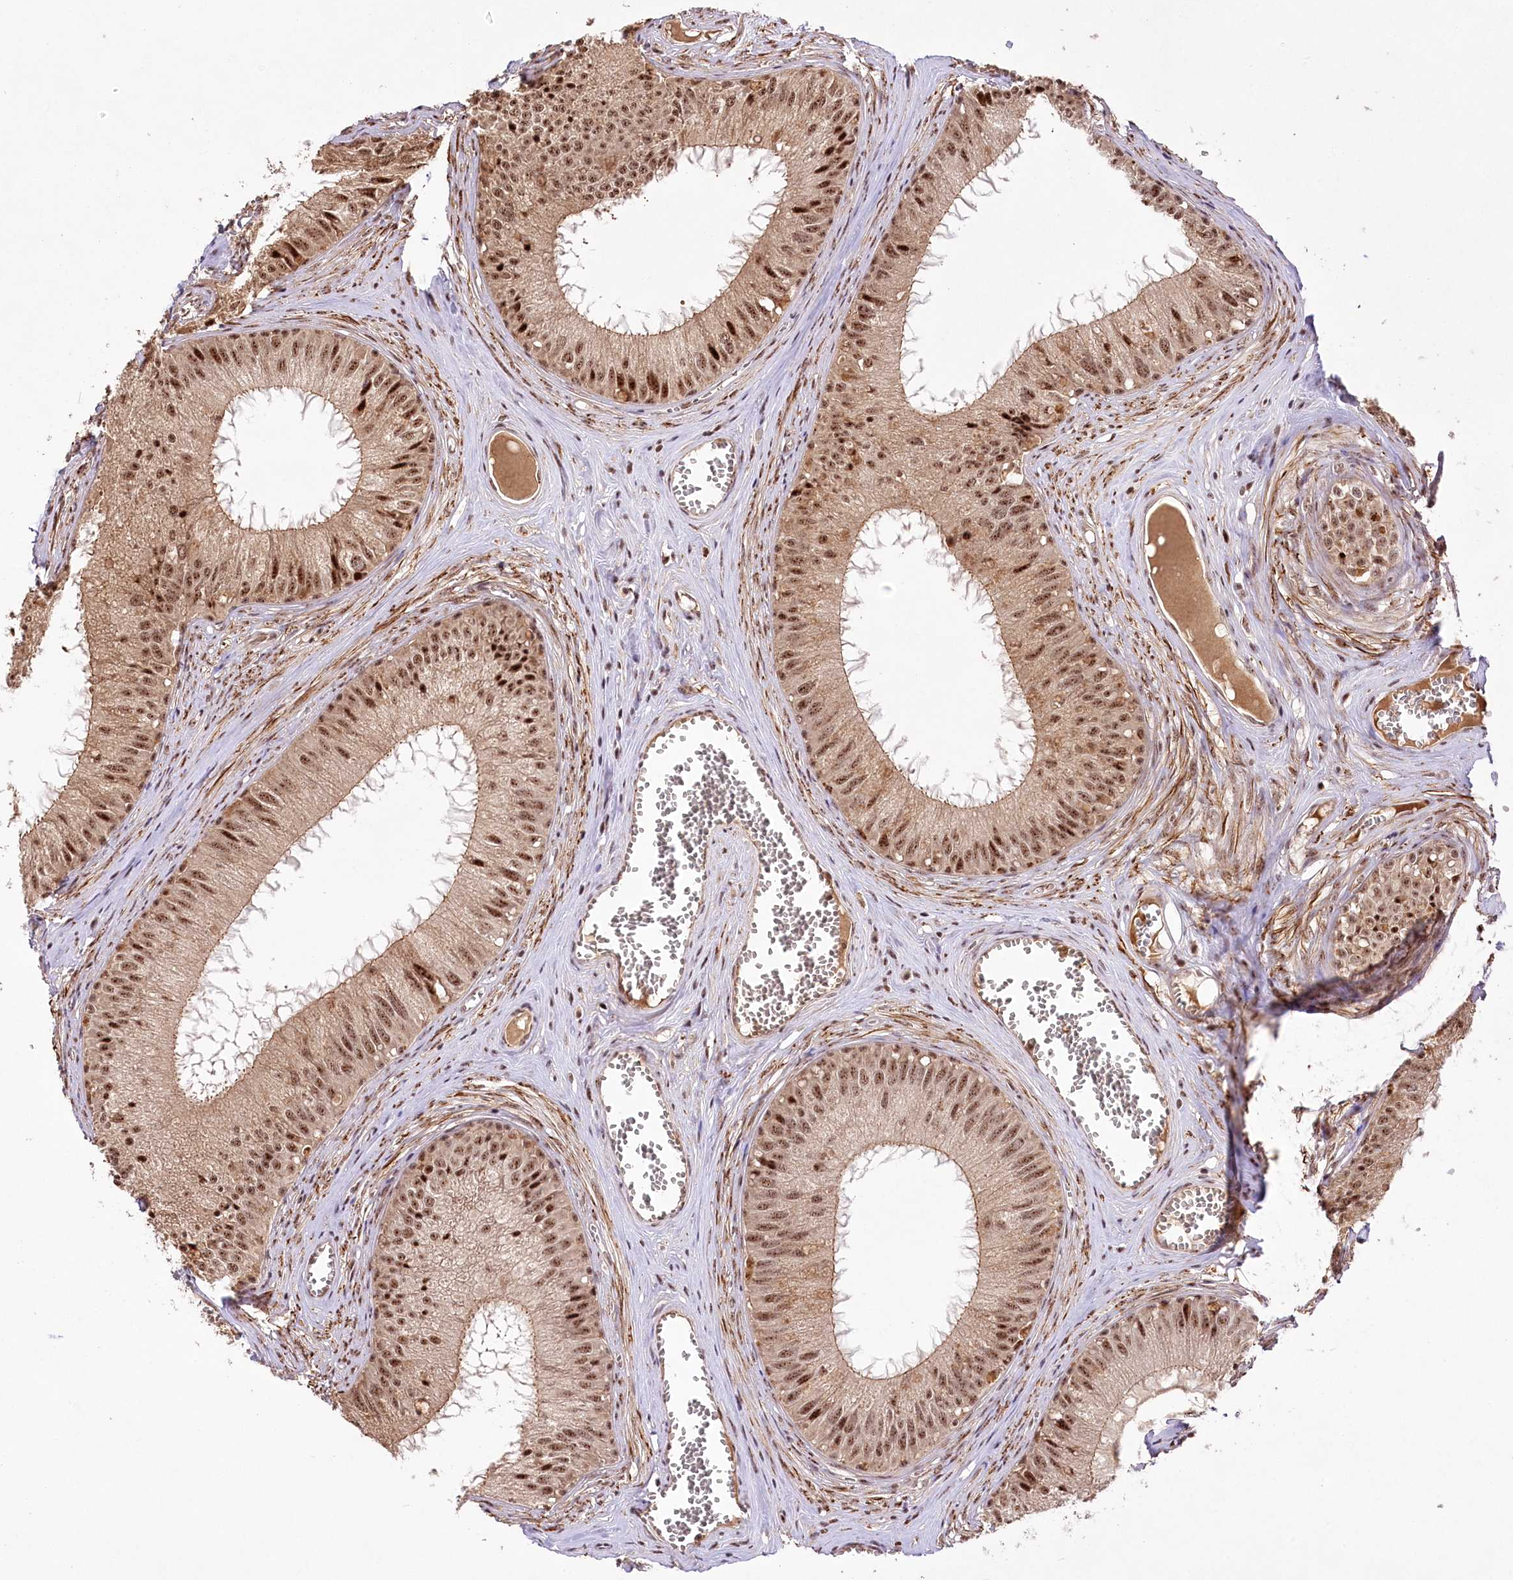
{"staining": {"intensity": "moderate", "quantity": ">75%", "location": "cytoplasmic/membranous,nuclear"}, "tissue": "epididymis", "cell_type": "Glandular cells", "image_type": "normal", "snomed": [{"axis": "morphology", "description": "Normal tissue, NOS"}, {"axis": "topography", "description": "Epididymis"}], "caption": "A photomicrograph showing moderate cytoplasmic/membranous,nuclear positivity in about >75% of glandular cells in normal epididymis, as visualized by brown immunohistochemical staining.", "gene": "PYROXD1", "patient": {"sex": "male", "age": 36}}